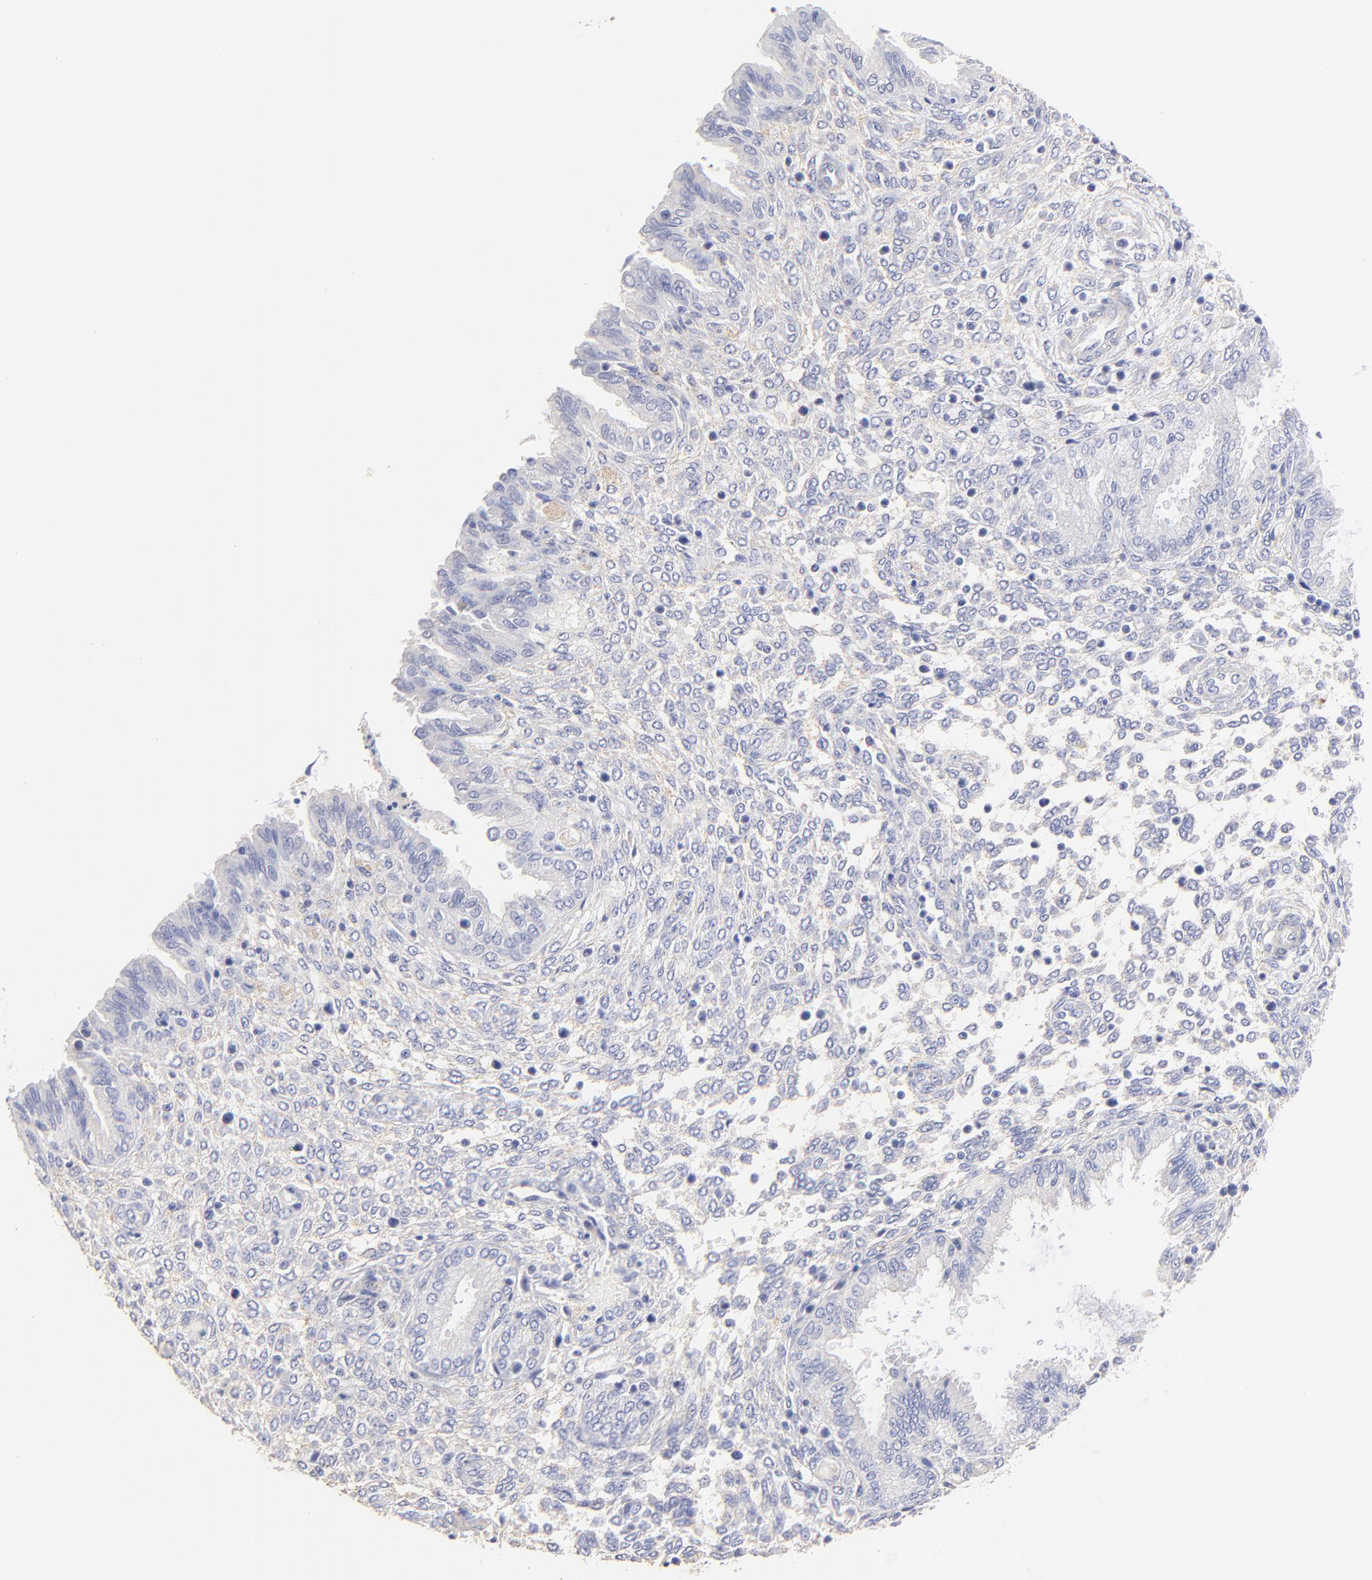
{"staining": {"intensity": "negative", "quantity": "none", "location": "none"}, "tissue": "endometrium", "cell_type": "Cells in endometrial stroma", "image_type": "normal", "snomed": [{"axis": "morphology", "description": "Normal tissue, NOS"}, {"axis": "topography", "description": "Endometrium"}], "caption": "Unremarkable endometrium was stained to show a protein in brown. There is no significant expression in cells in endometrial stroma. The staining is performed using DAB brown chromogen with nuclei counter-stained in using hematoxylin.", "gene": "ACTRT1", "patient": {"sex": "female", "age": 33}}